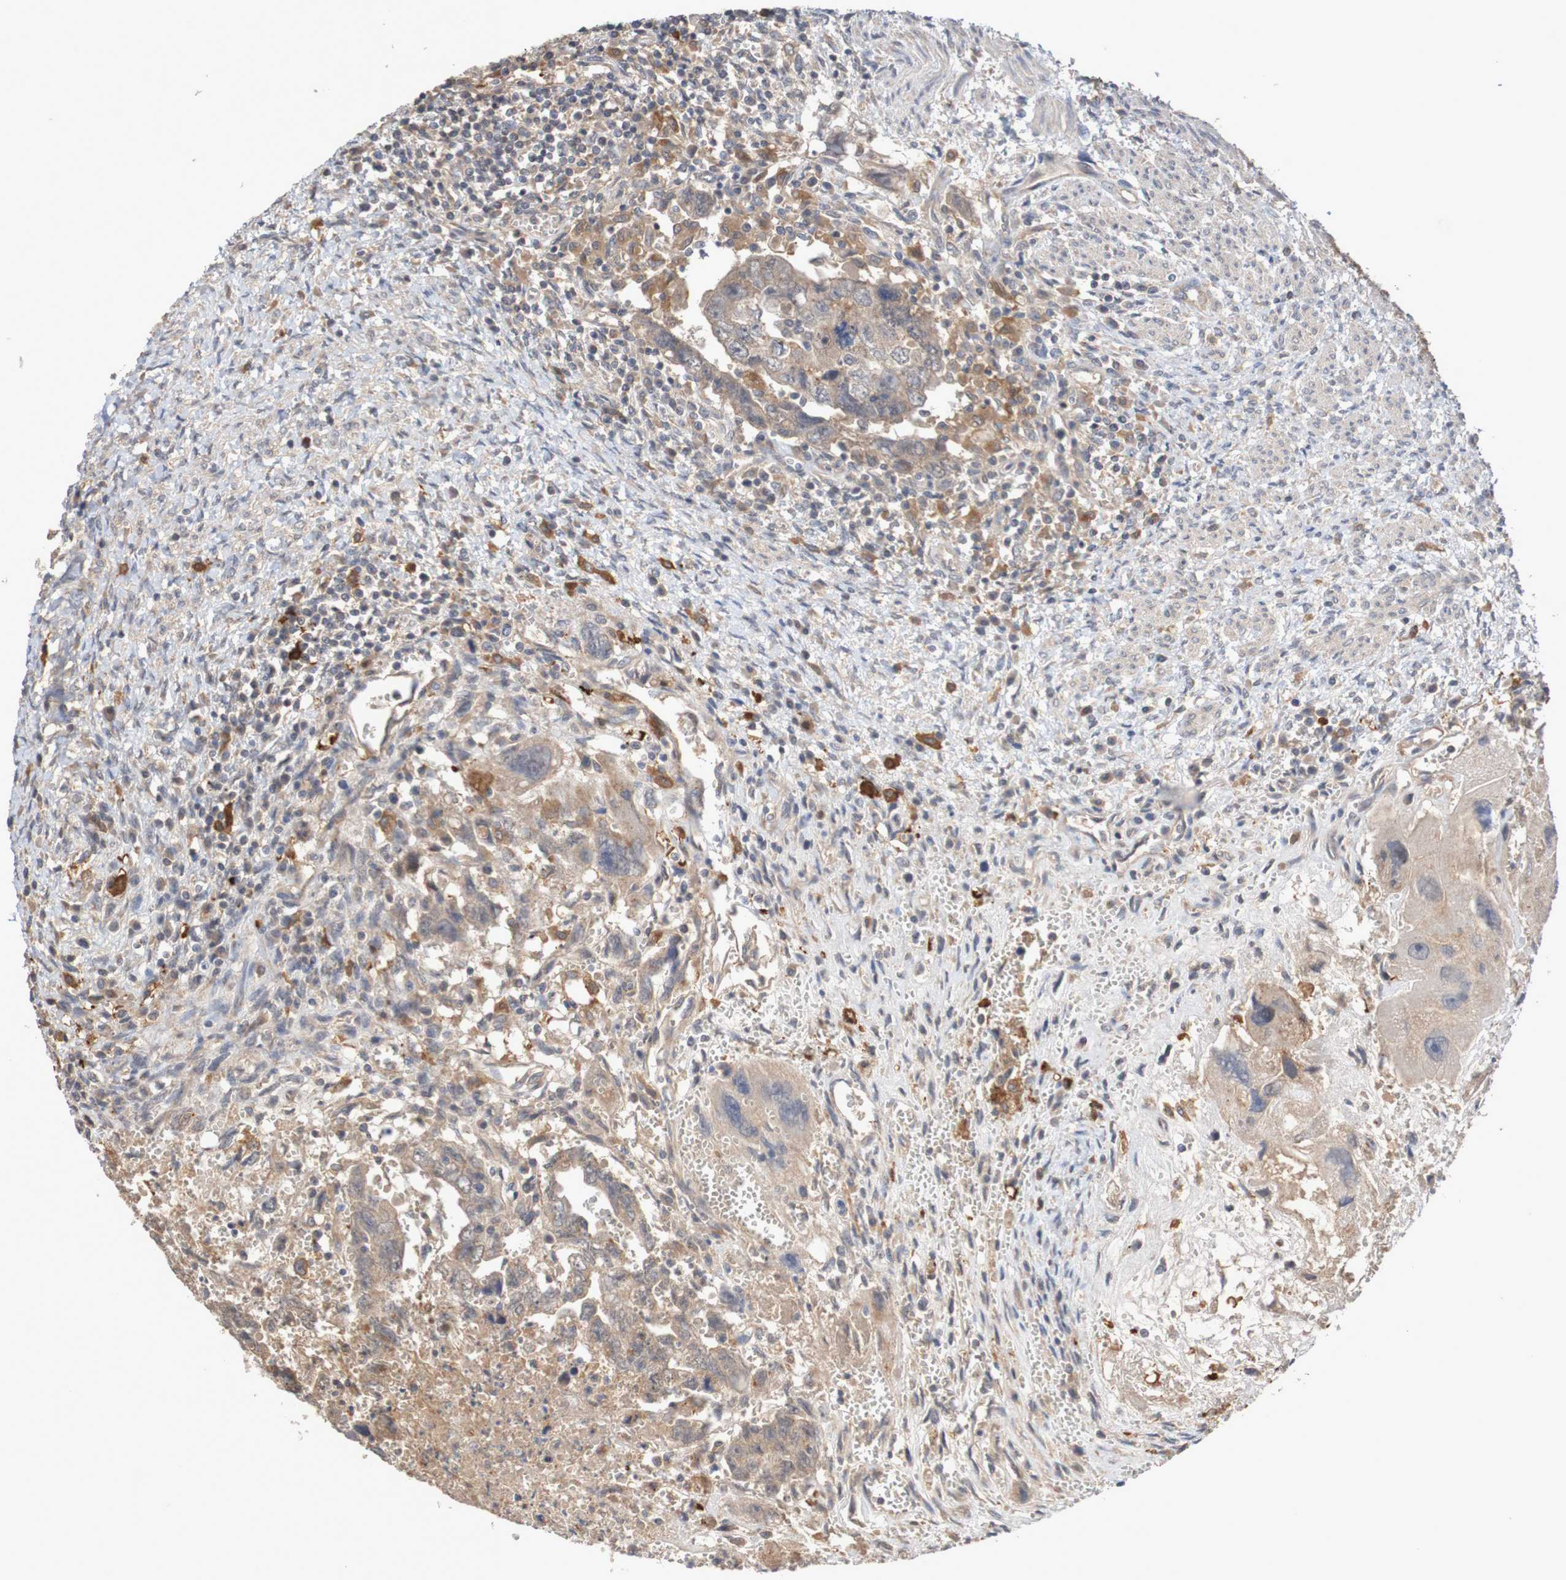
{"staining": {"intensity": "weak", "quantity": ">75%", "location": "cytoplasmic/membranous"}, "tissue": "testis cancer", "cell_type": "Tumor cells", "image_type": "cancer", "snomed": [{"axis": "morphology", "description": "Carcinoma, Embryonal, NOS"}, {"axis": "topography", "description": "Testis"}], "caption": "Immunohistochemistry of human testis embryonal carcinoma exhibits low levels of weak cytoplasmic/membranous expression in about >75% of tumor cells.", "gene": "PHYH", "patient": {"sex": "male", "age": 28}}